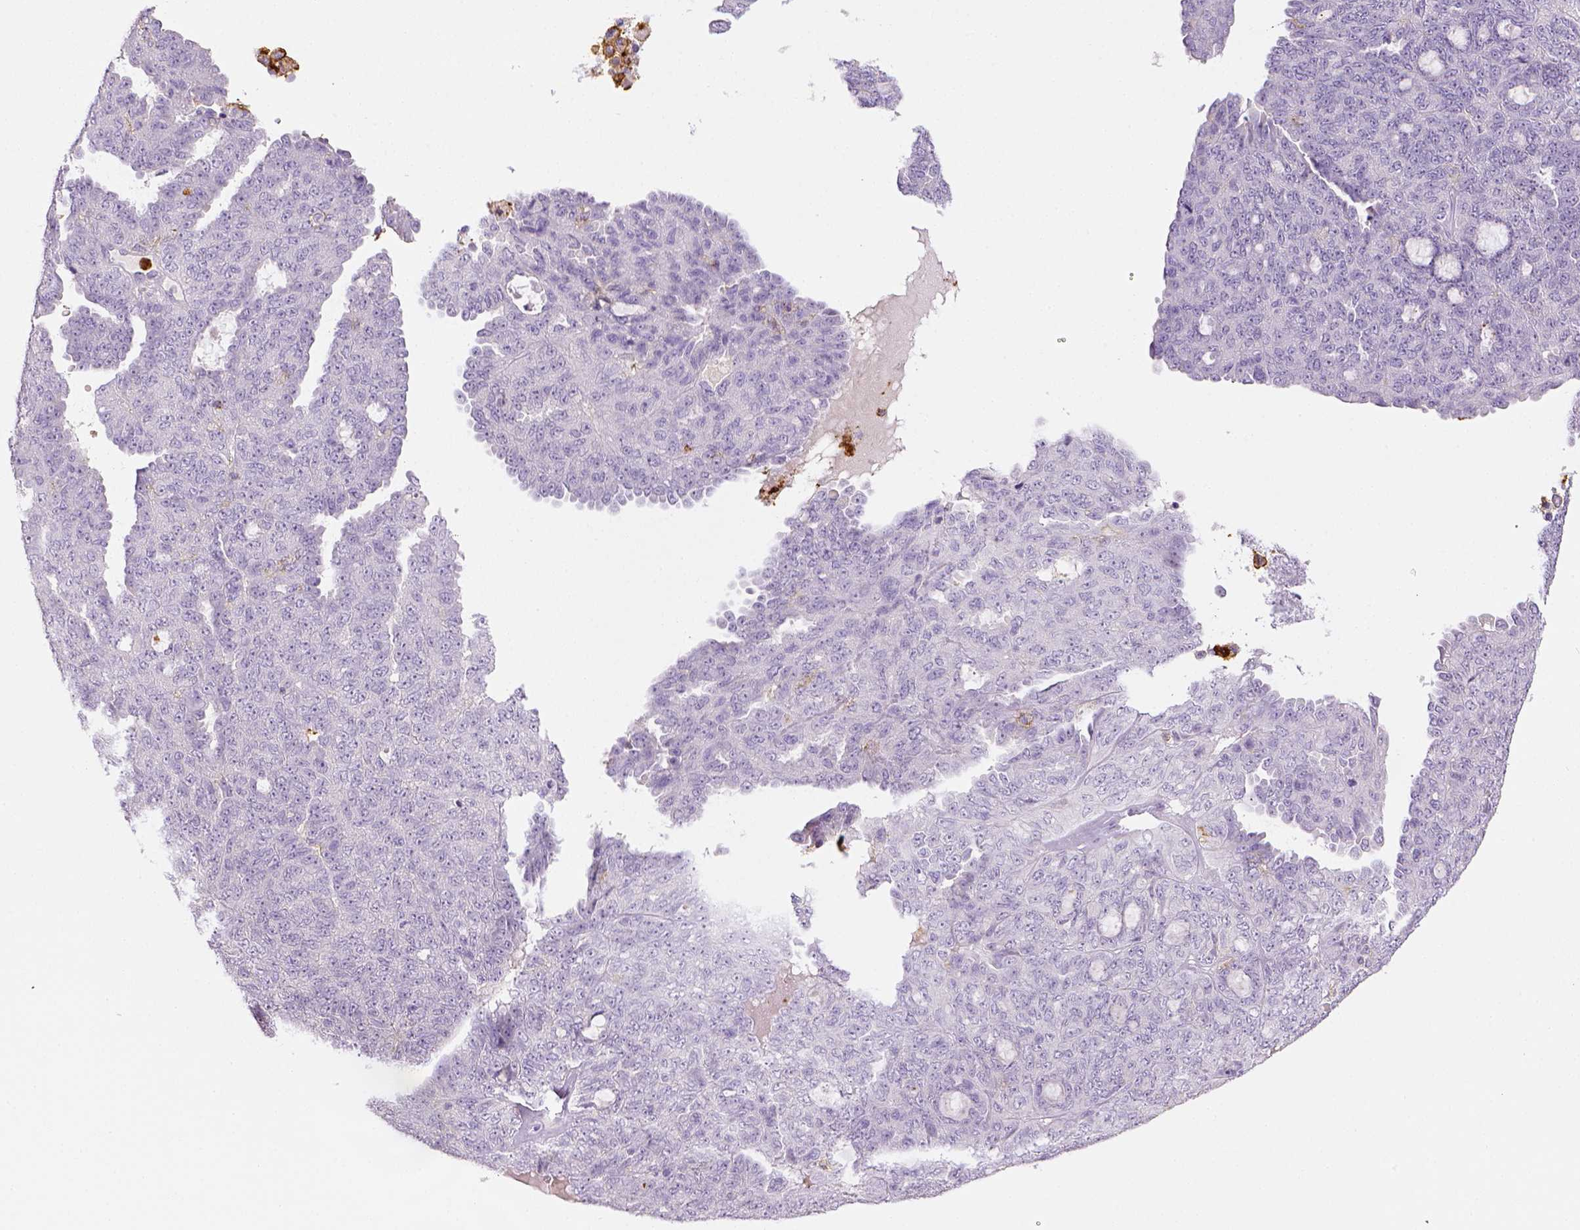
{"staining": {"intensity": "negative", "quantity": "none", "location": "none"}, "tissue": "ovarian cancer", "cell_type": "Tumor cells", "image_type": "cancer", "snomed": [{"axis": "morphology", "description": "Cystadenocarcinoma, serous, NOS"}, {"axis": "topography", "description": "Ovary"}], "caption": "The image displays no staining of tumor cells in ovarian serous cystadenocarcinoma.", "gene": "ITGAM", "patient": {"sex": "female", "age": 71}}